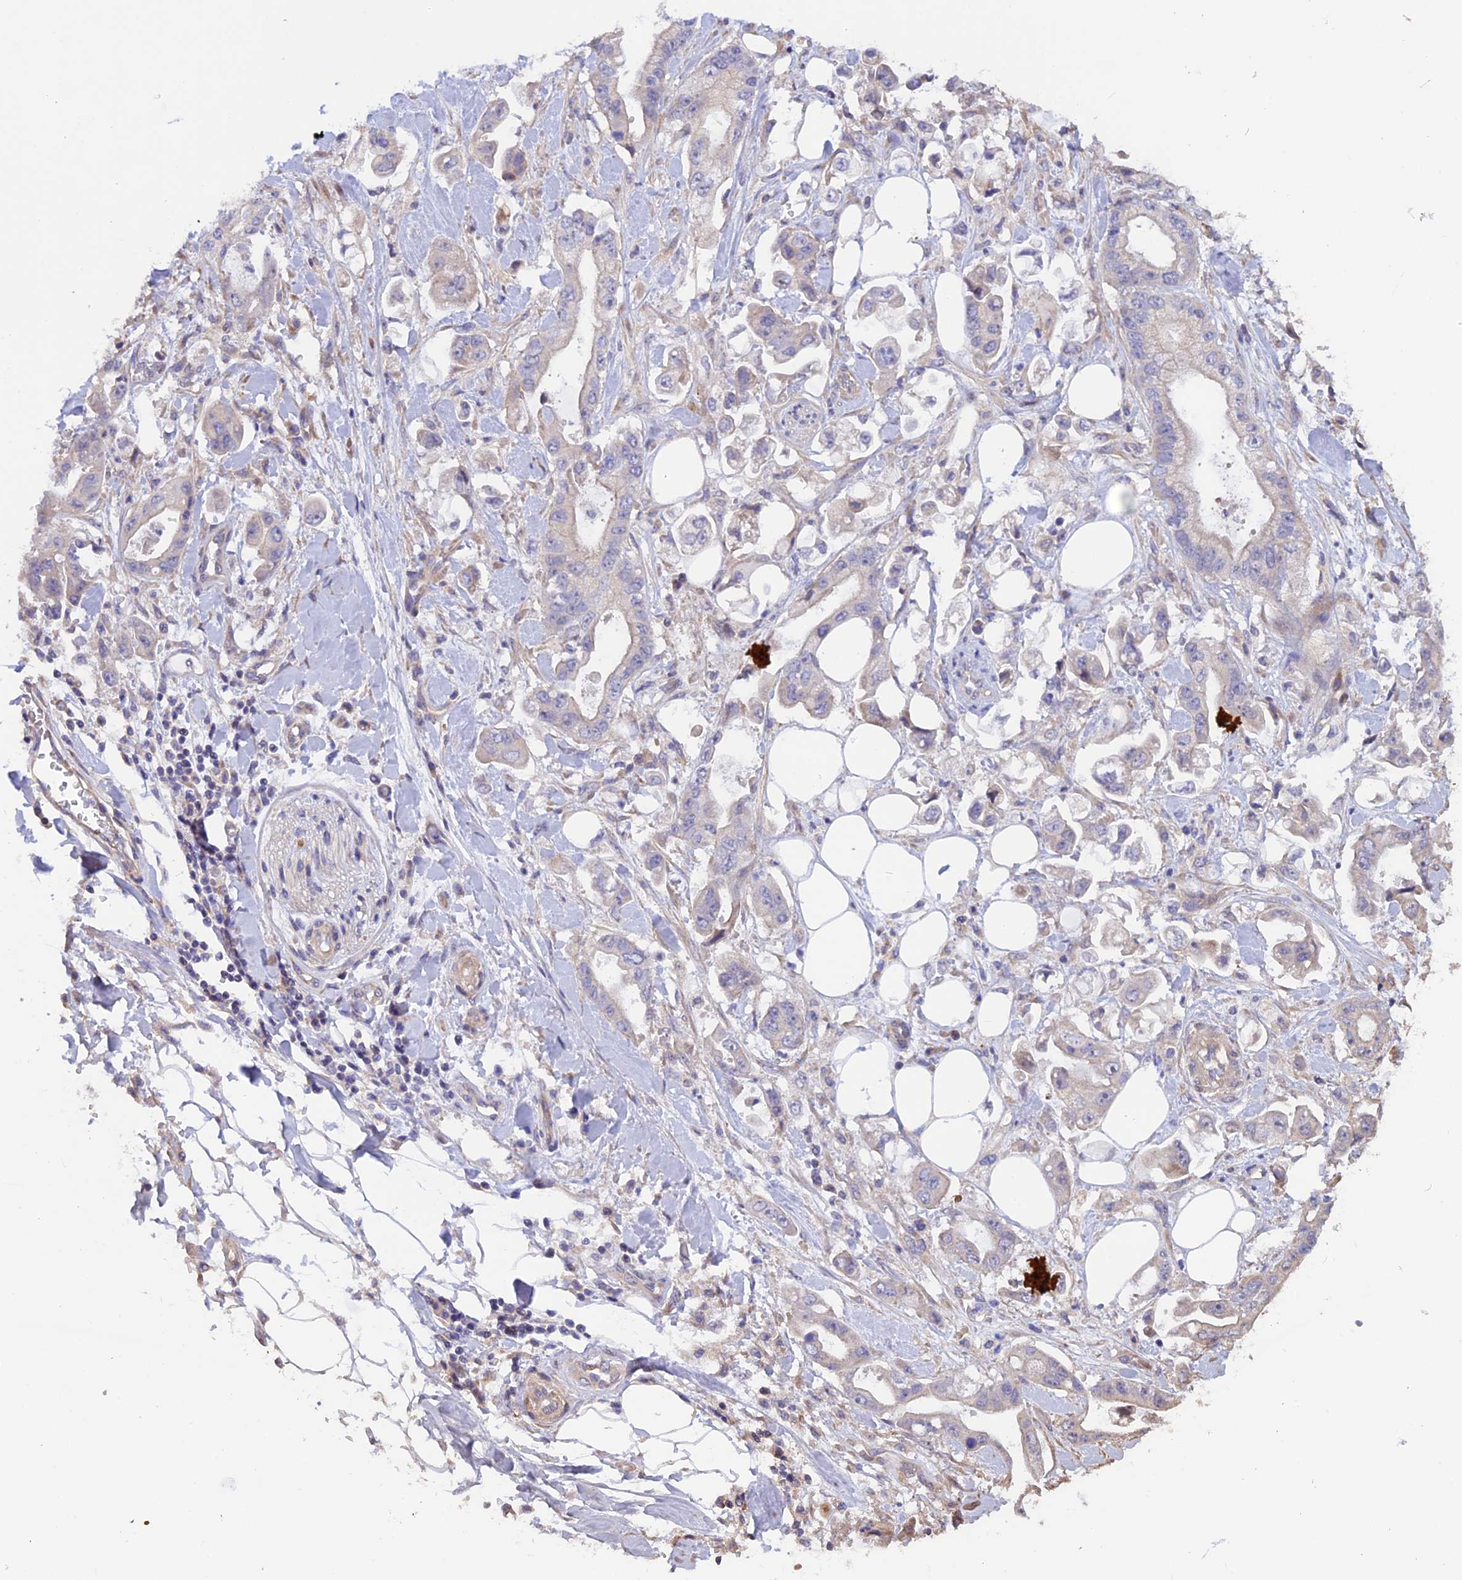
{"staining": {"intensity": "weak", "quantity": "<25%", "location": "cytoplasmic/membranous"}, "tissue": "stomach cancer", "cell_type": "Tumor cells", "image_type": "cancer", "snomed": [{"axis": "morphology", "description": "Adenocarcinoma, NOS"}, {"axis": "topography", "description": "Stomach"}], "caption": "There is no significant staining in tumor cells of adenocarcinoma (stomach).", "gene": "HYCC1", "patient": {"sex": "male", "age": 62}}